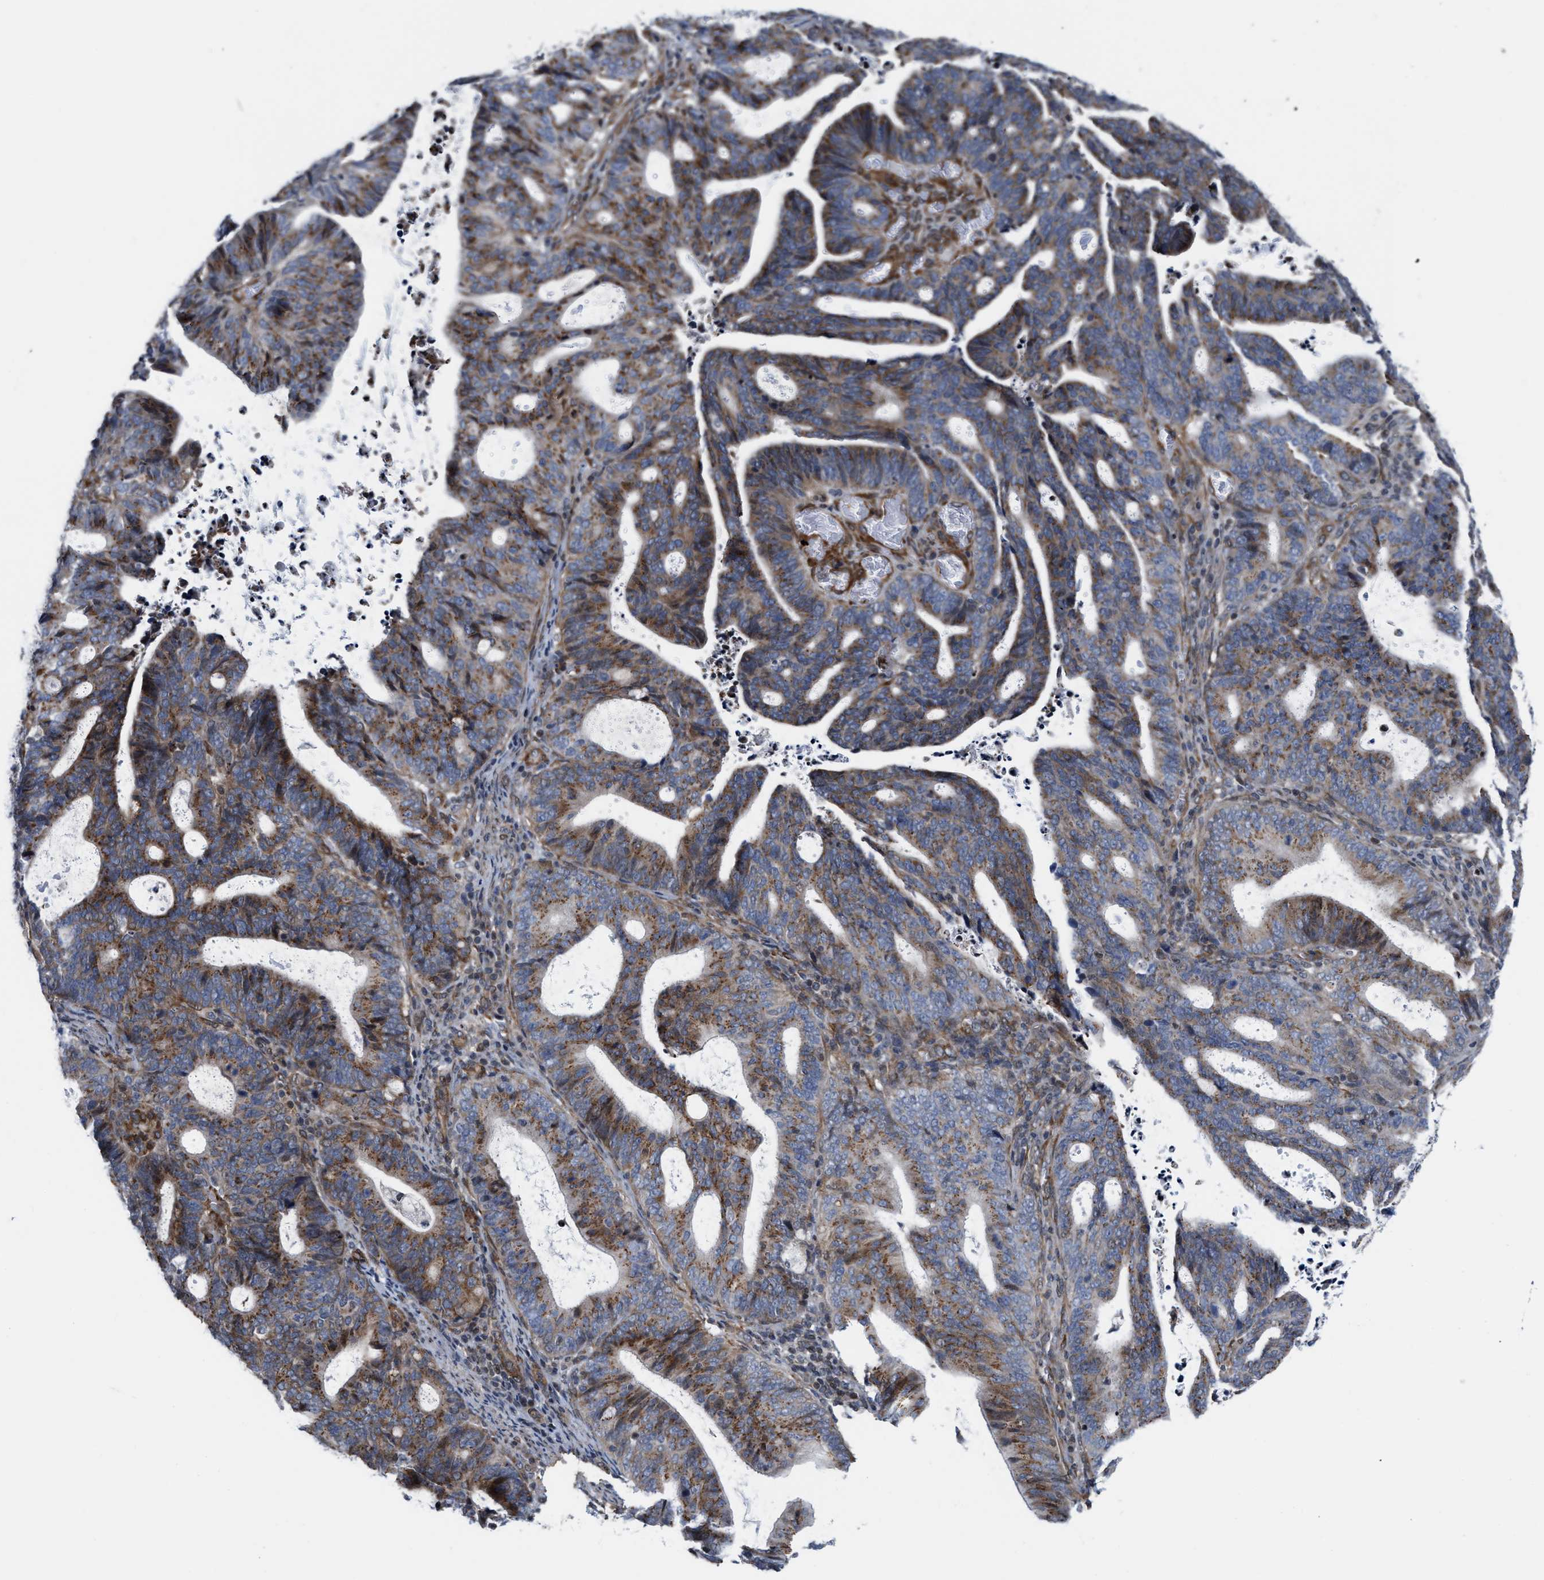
{"staining": {"intensity": "strong", "quantity": ">75%", "location": "cytoplasmic/membranous"}, "tissue": "endometrial cancer", "cell_type": "Tumor cells", "image_type": "cancer", "snomed": [{"axis": "morphology", "description": "Adenocarcinoma, NOS"}, {"axis": "topography", "description": "Uterus"}], "caption": "About >75% of tumor cells in endometrial adenocarcinoma show strong cytoplasmic/membranous protein positivity as visualized by brown immunohistochemical staining.", "gene": "TGFB1I1", "patient": {"sex": "female", "age": 83}}